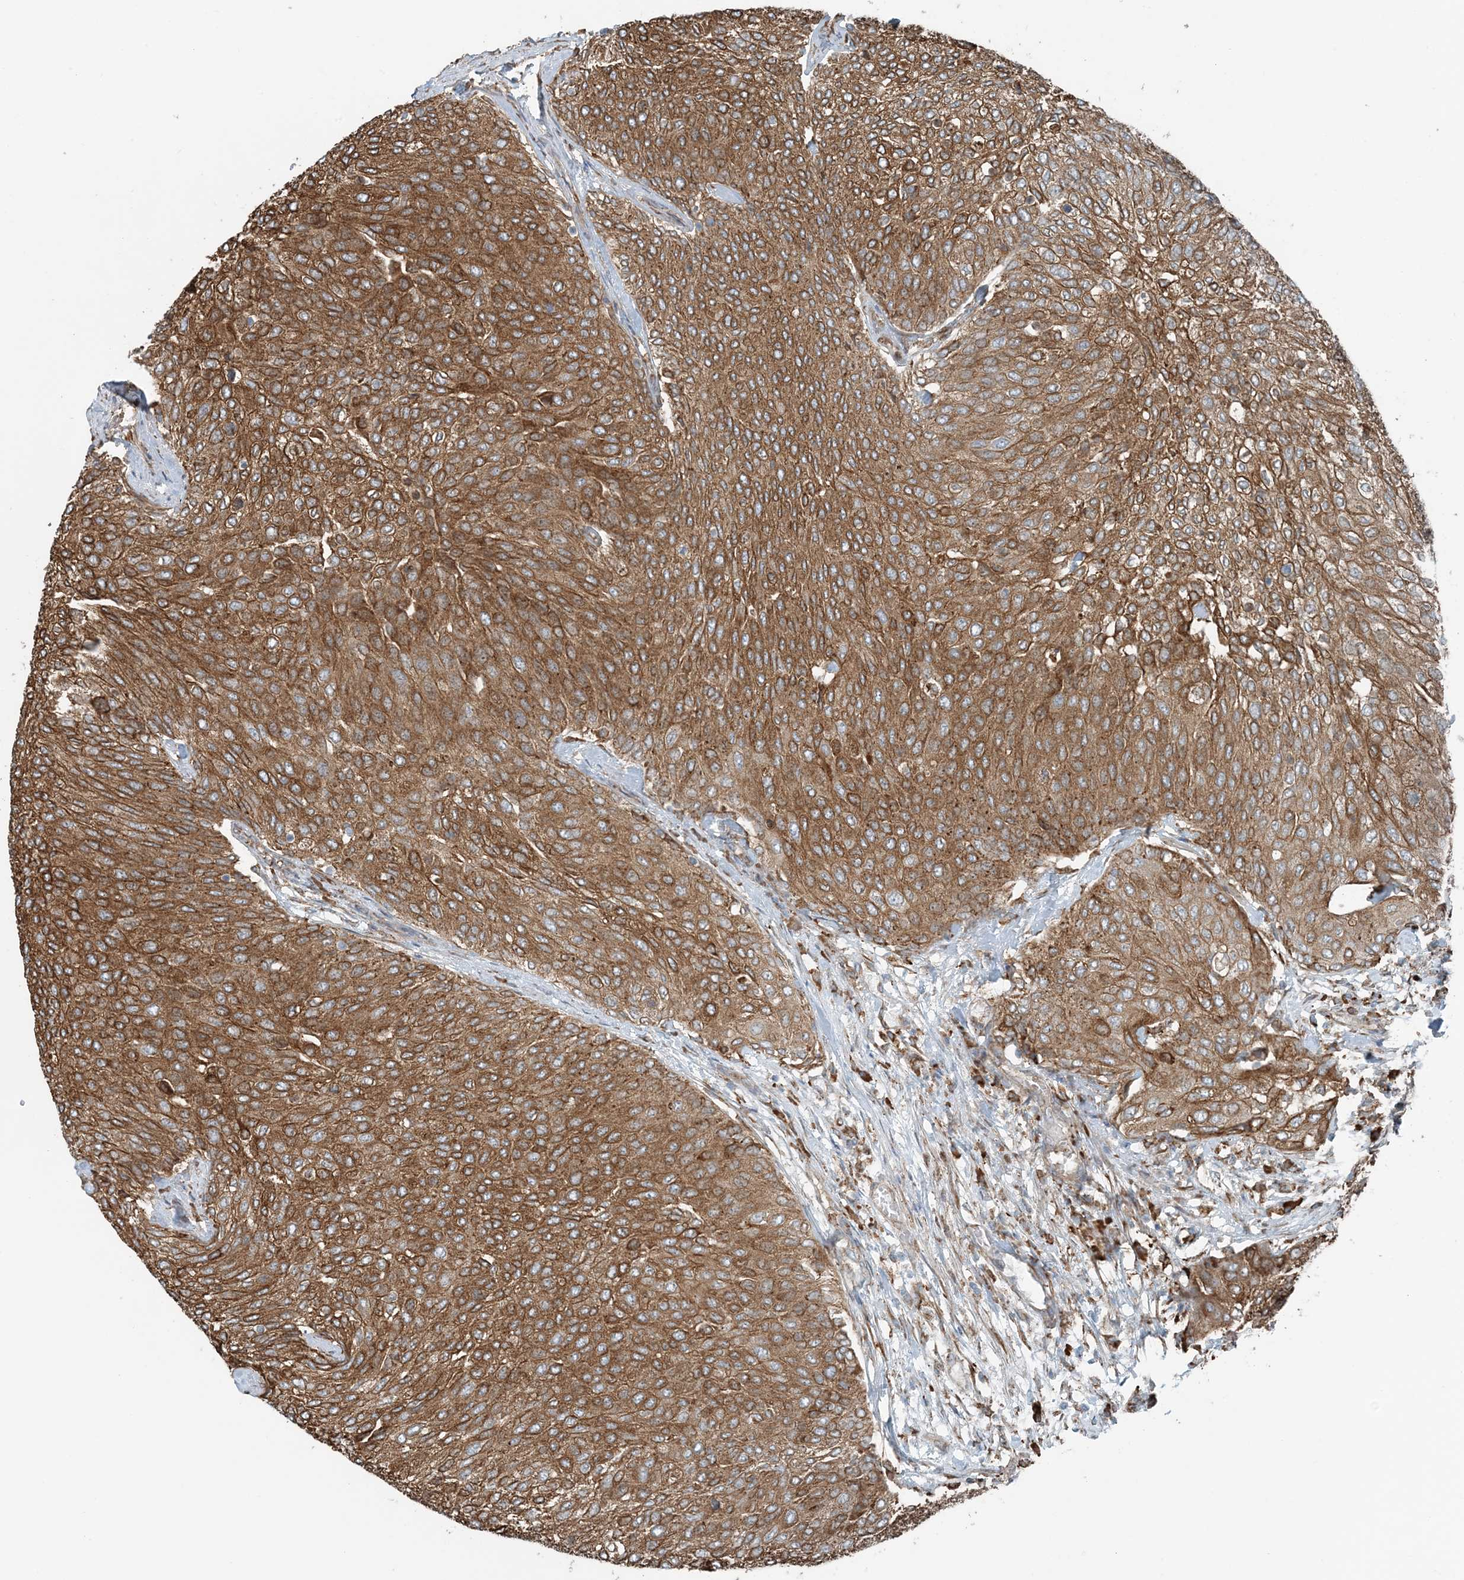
{"staining": {"intensity": "moderate", "quantity": ">75%", "location": "cytoplasmic/membranous"}, "tissue": "urothelial cancer", "cell_type": "Tumor cells", "image_type": "cancer", "snomed": [{"axis": "morphology", "description": "Urothelial carcinoma, Low grade"}, {"axis": "topography", "description": "Urinary bladder"}], "caption": "Brown immunohistochemical staining in human low-grade urothelial carcinoma exhibits moderate cytoplasmic/membranous positivity in approximately >75% of tumor cells. (IHC, brightfield microscopy, high magnification).", "gene": "CERKL", "patient": {"sex": "female", "age": 79}}